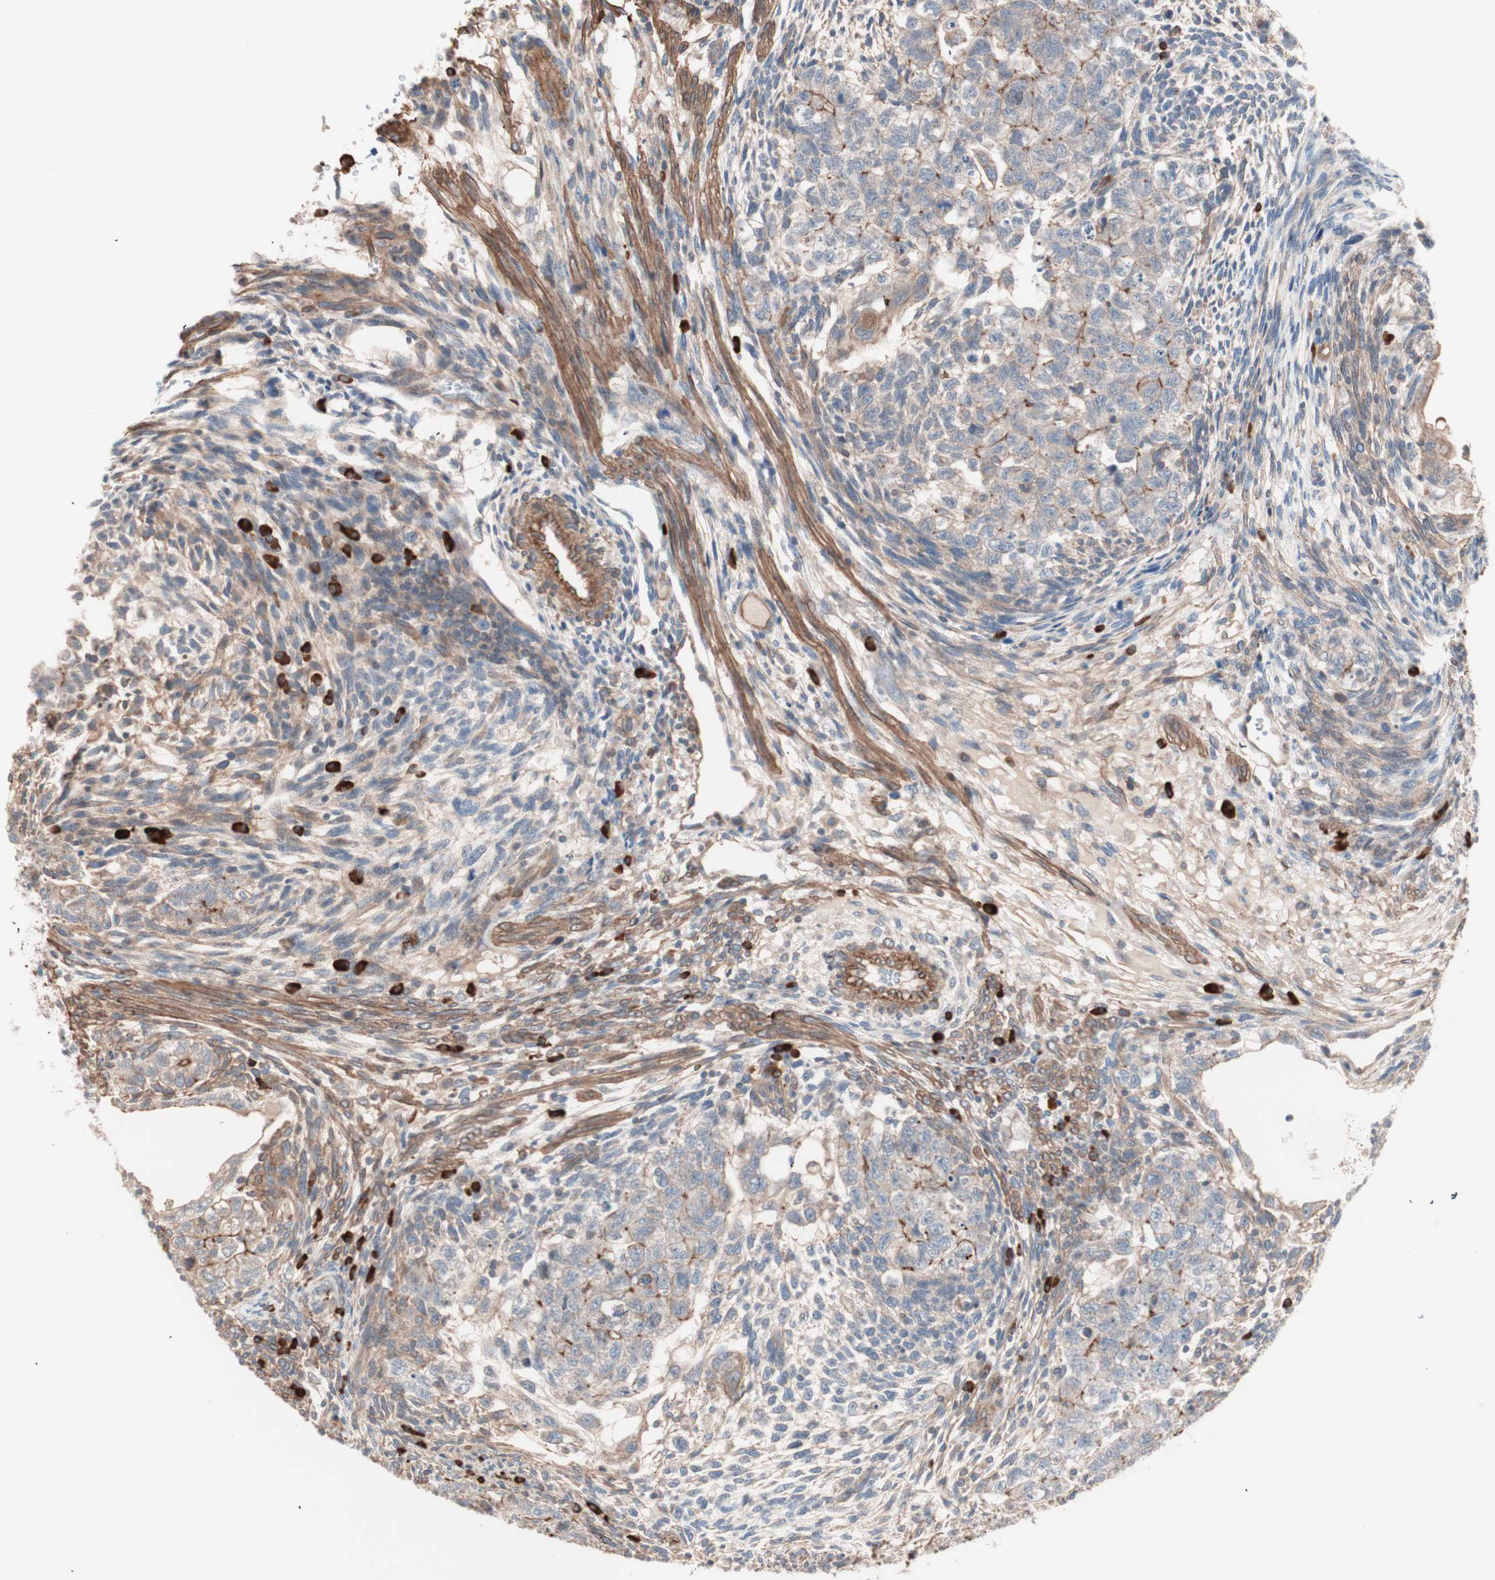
{"staining": {"intensity": "weak", "quantity": ">75%", "location": "cytoplasmic/membranous"}, "tissue": "testis cancer", "cell_type": "Tumor cells", "image_type": "cancer", "snomed": [{"axis": "morphology", "description": "Normal tissue, NOS"}, {"axis": "morphology", "description": "Carcinoma, Embryonal, NOS"}, {"axis": "topography", "description": "Testis"}], "caption": "IHC micrograph of neoplastic tissue: human embryonal carcinoma (testis) stained using immunohistochemistry (IHC) exhibits low levels of weak protein expression localized specifically in the cytoplasmic/membranous of tumor cells, appearing as a cytoplasmic/membranous brown color.", "gene": "ALG5", "patient": {"sex": "male", "age": 36}}